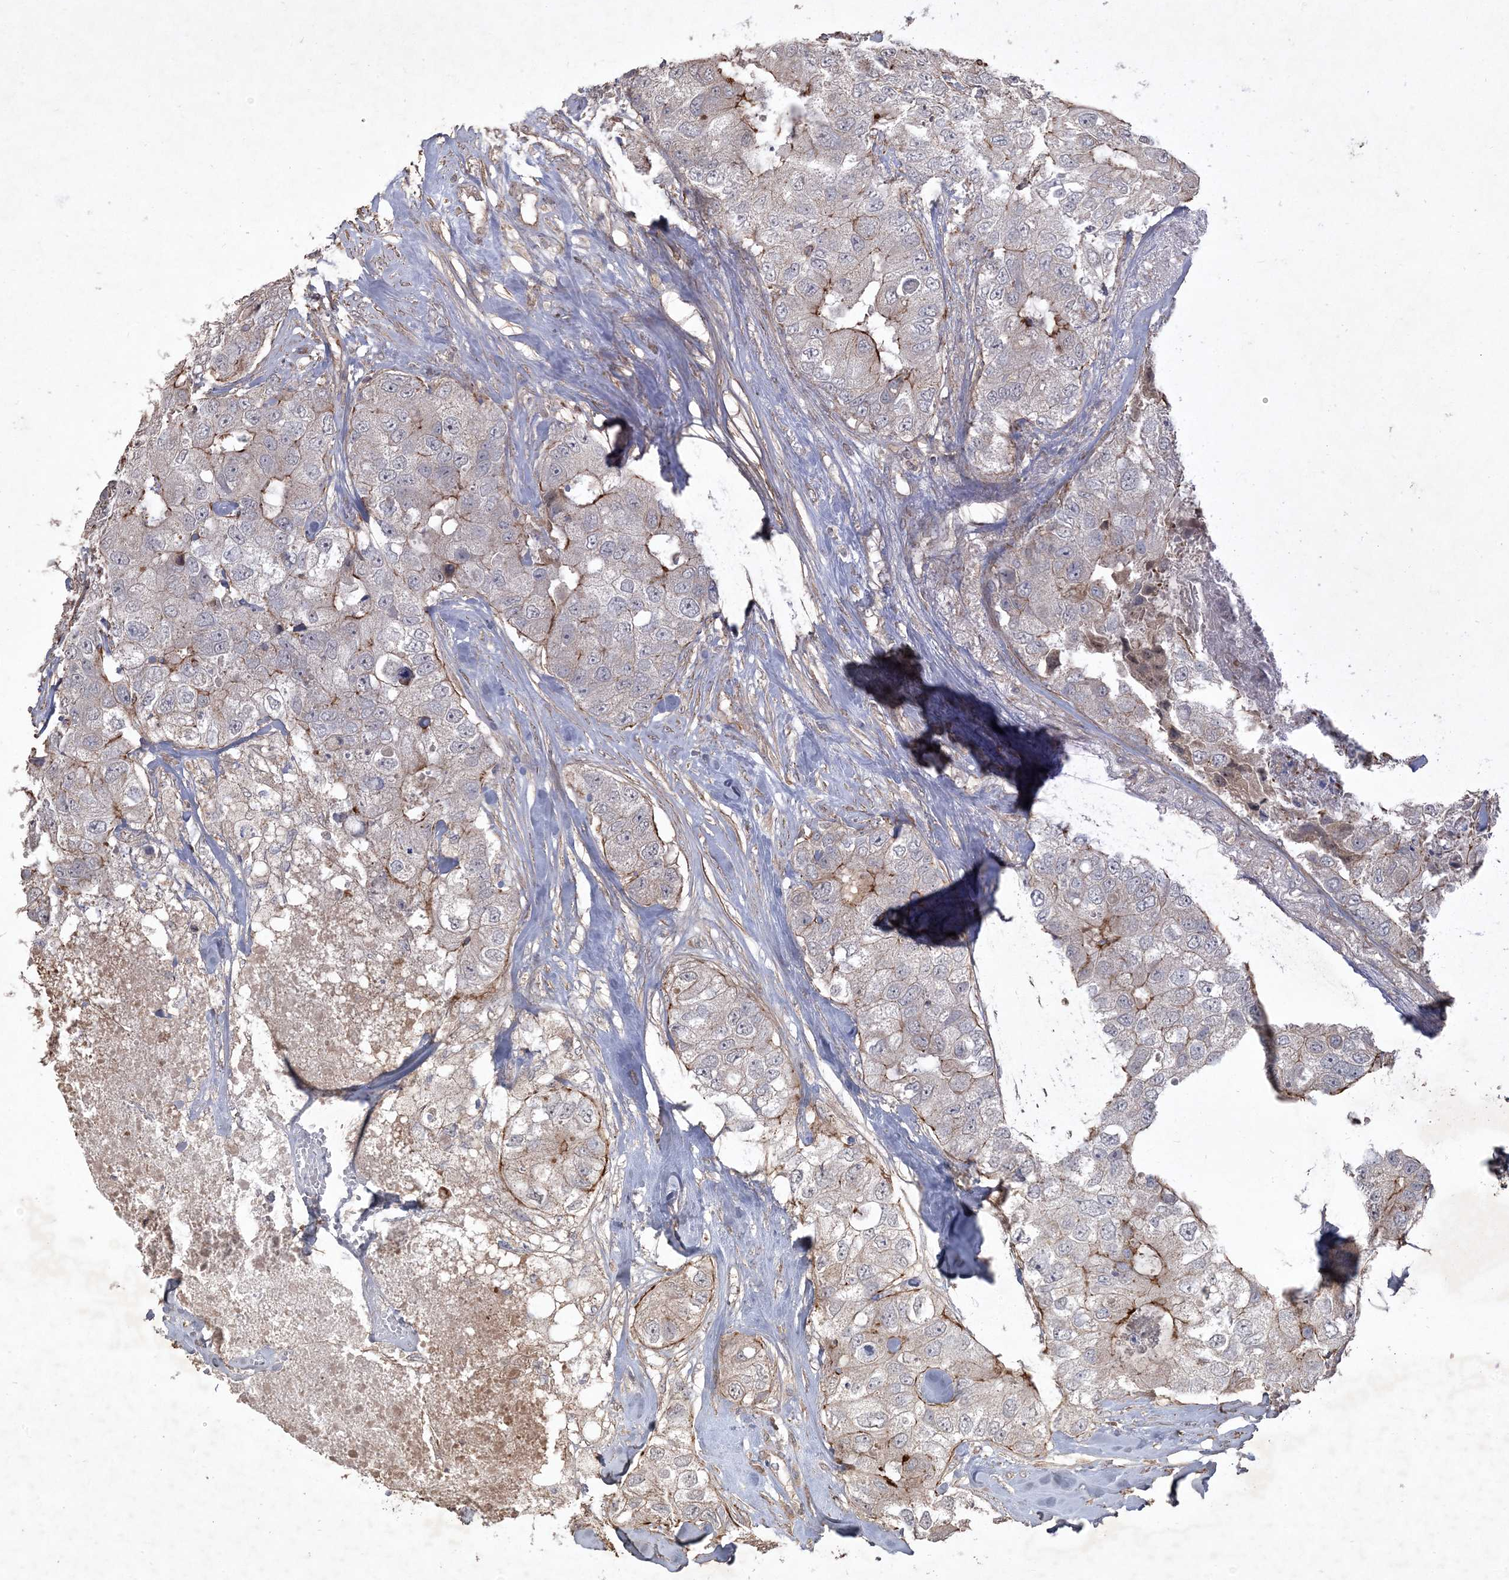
{"staining": {"intensity": "moderate", "quantity": "<25%", "location": "cytoplasmic/membranous"}, "tissue": "breast cancer", "cell_type": "Tumor cells", "image_type": "cancer", "snomed": [{"axis": "morphology", "description": "Duct carcinoma"}, {"axis": "topography", "description": "Breast"}], "caption": "The photomicrograph reveals immunohistochemical staining of breast cancer. There is moderate cytoplasmic/membranous expression is present in about <25% of tumor cells. (Stains: DAB in brown, nuclei in blue, Microscopy: brightfield microscopy at high magnification).", "gene": "PRRT3", "patient": {"sex": "female", "age": 62}}